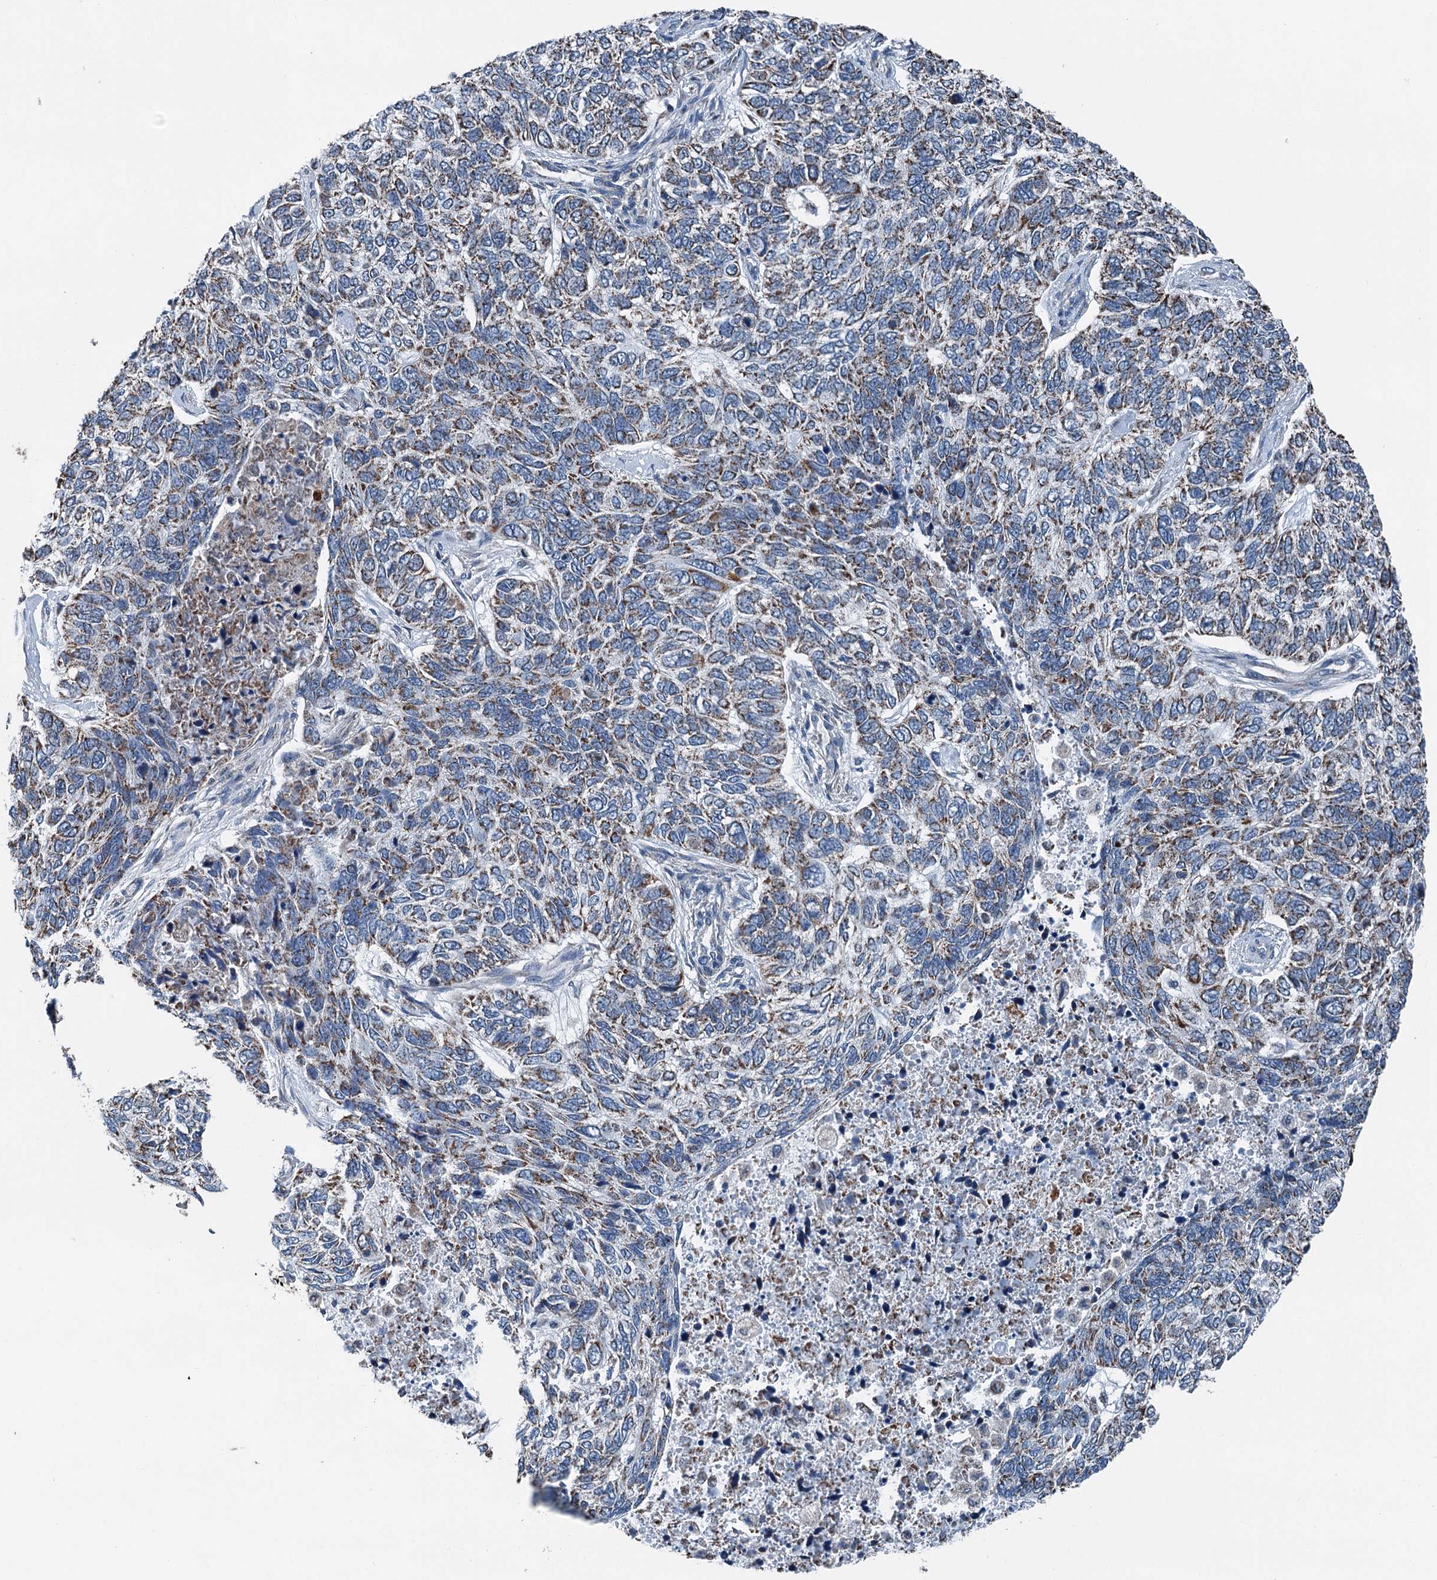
{"staining": {"intensity": "moderate", "quantity": "25%-75%", "location": "cytoplasmic/membranous"}, "tissue": "skin cancer", "cell_type": "Tumor cells", "image_type": "cancer", "snomed": [{"axis": "morphology", "description": "Basal cell carcinoma"}, {"axis": "topography", "description": "Skin"}], "caption": "Human skin basal cell carcinoma stained with a protein marker demonstrates moderate staining in tumor cells.", "gene": "TRPT1", "patient": {"sex": "female", "age": 65}}